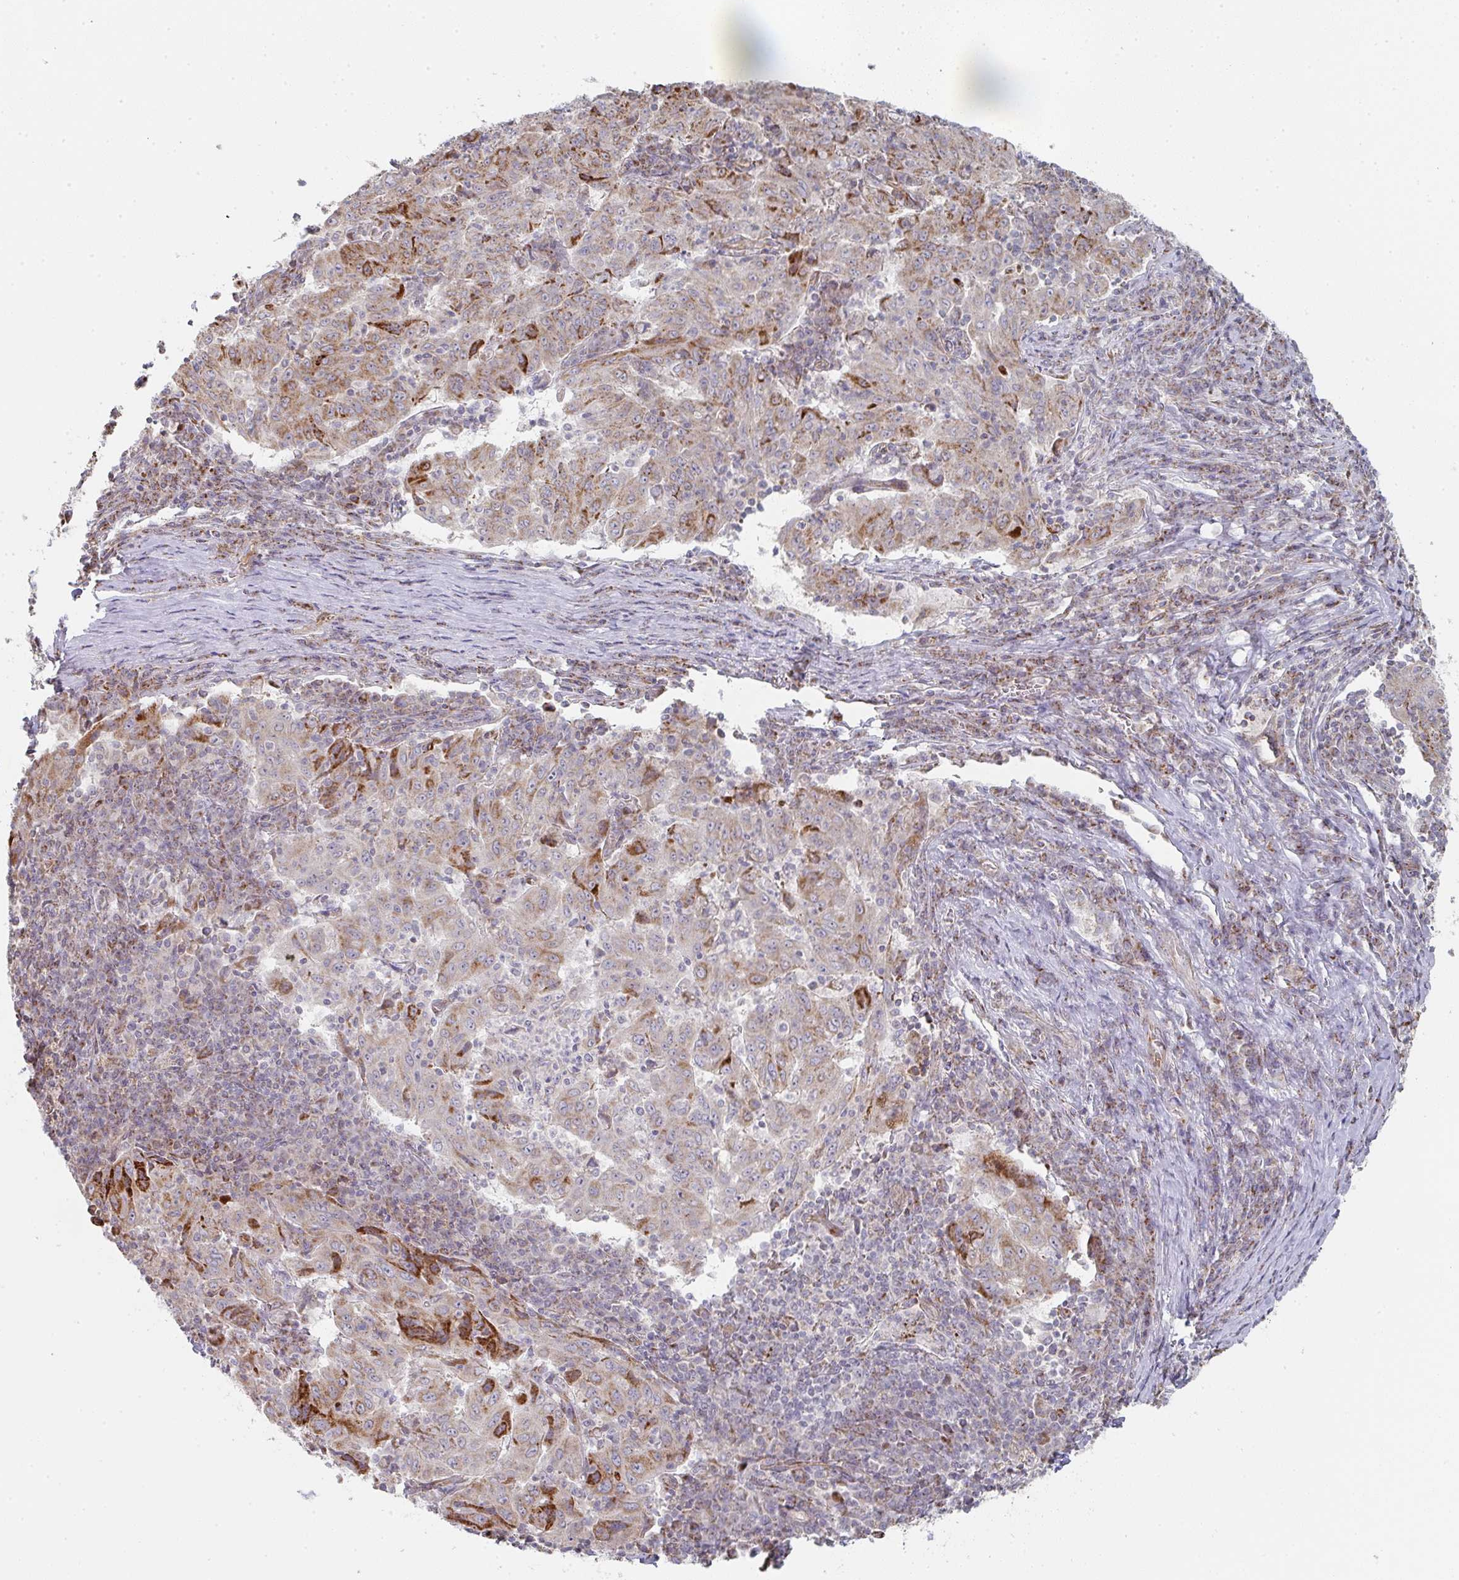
{"staining": {"intensity": "strong", "quantity": "25%-75%", "location": "cytoplasmic/membranous"}, "tissue": "pancreatic cancer", "cell_type": "Tumor cells", "image_type": "cancer", "snomed": [{"axis": "morphology", "description": "Adenocarcinoma, NOS"}, {"axis": "topography", "description": "Pancreas"}], "caption": "Protein staining of pancreatic cancer (adenocarcinoma) tissue demonstrates strong cytoplasmic/membranous staining in about 25%-75% of tumor cells.", "gene": "ZNF526", "patient": {"sex": "male", "age": 63}}